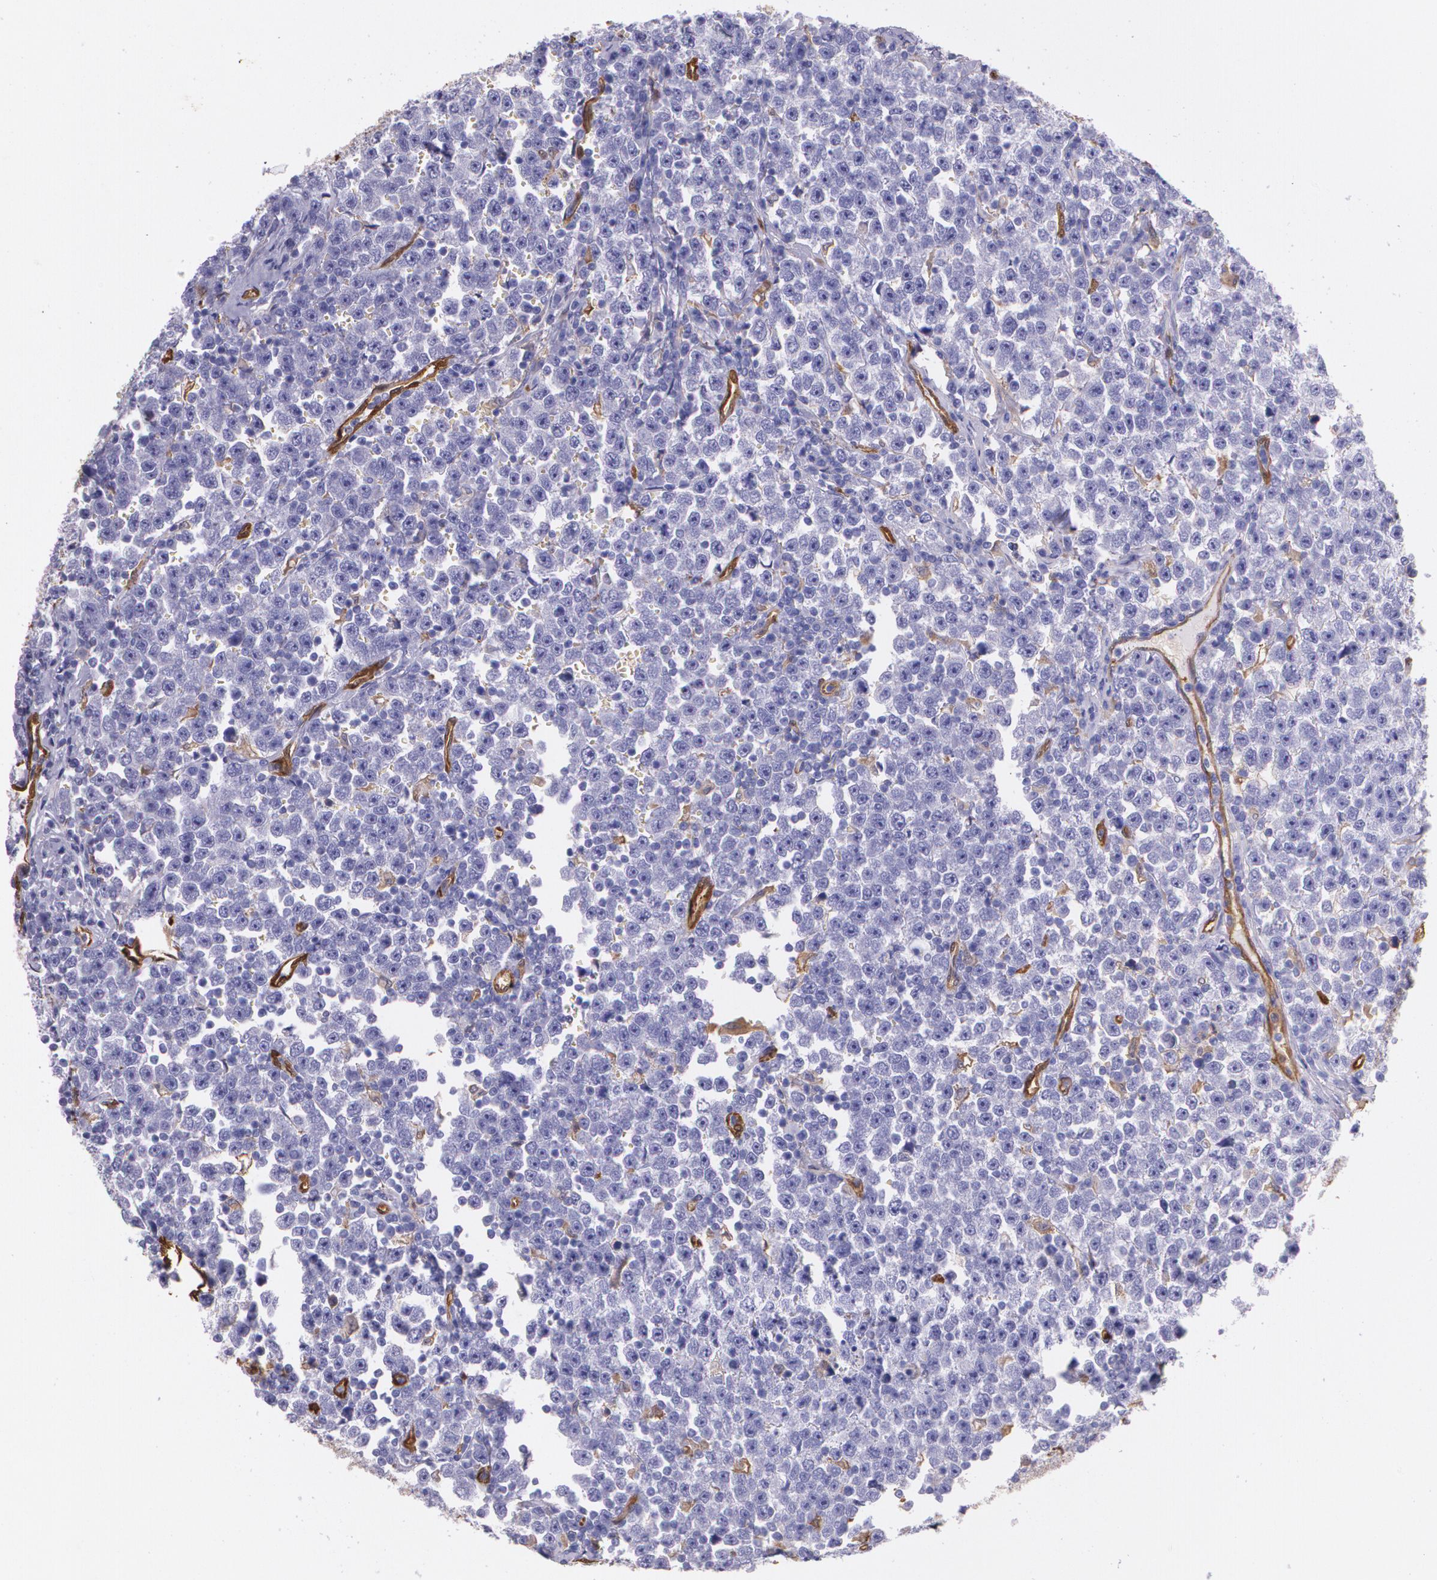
{"staining": {"intensity": "negative", "quantity": "none", "location": "none"}, "tissue": "testis cancer", "cell_type": "Tumor cells", "image_type": "cancer", "snomed": [{"axis": "morphology", "description": "Seminoma, NOS"}, {"axis": "topography", "description": "Testis"}], "caption": "Tumor cells show no significant expression in seminoma (testis). (Stains: DAB (3,3'-diaminobenzidine) immunohistochemistry (IHC) with hematoxylin counter stain, Microscopy: brightfield microscopy at high magnification).", "gene": "MMP2", "patient": {"sex": "male", "age": 43}}